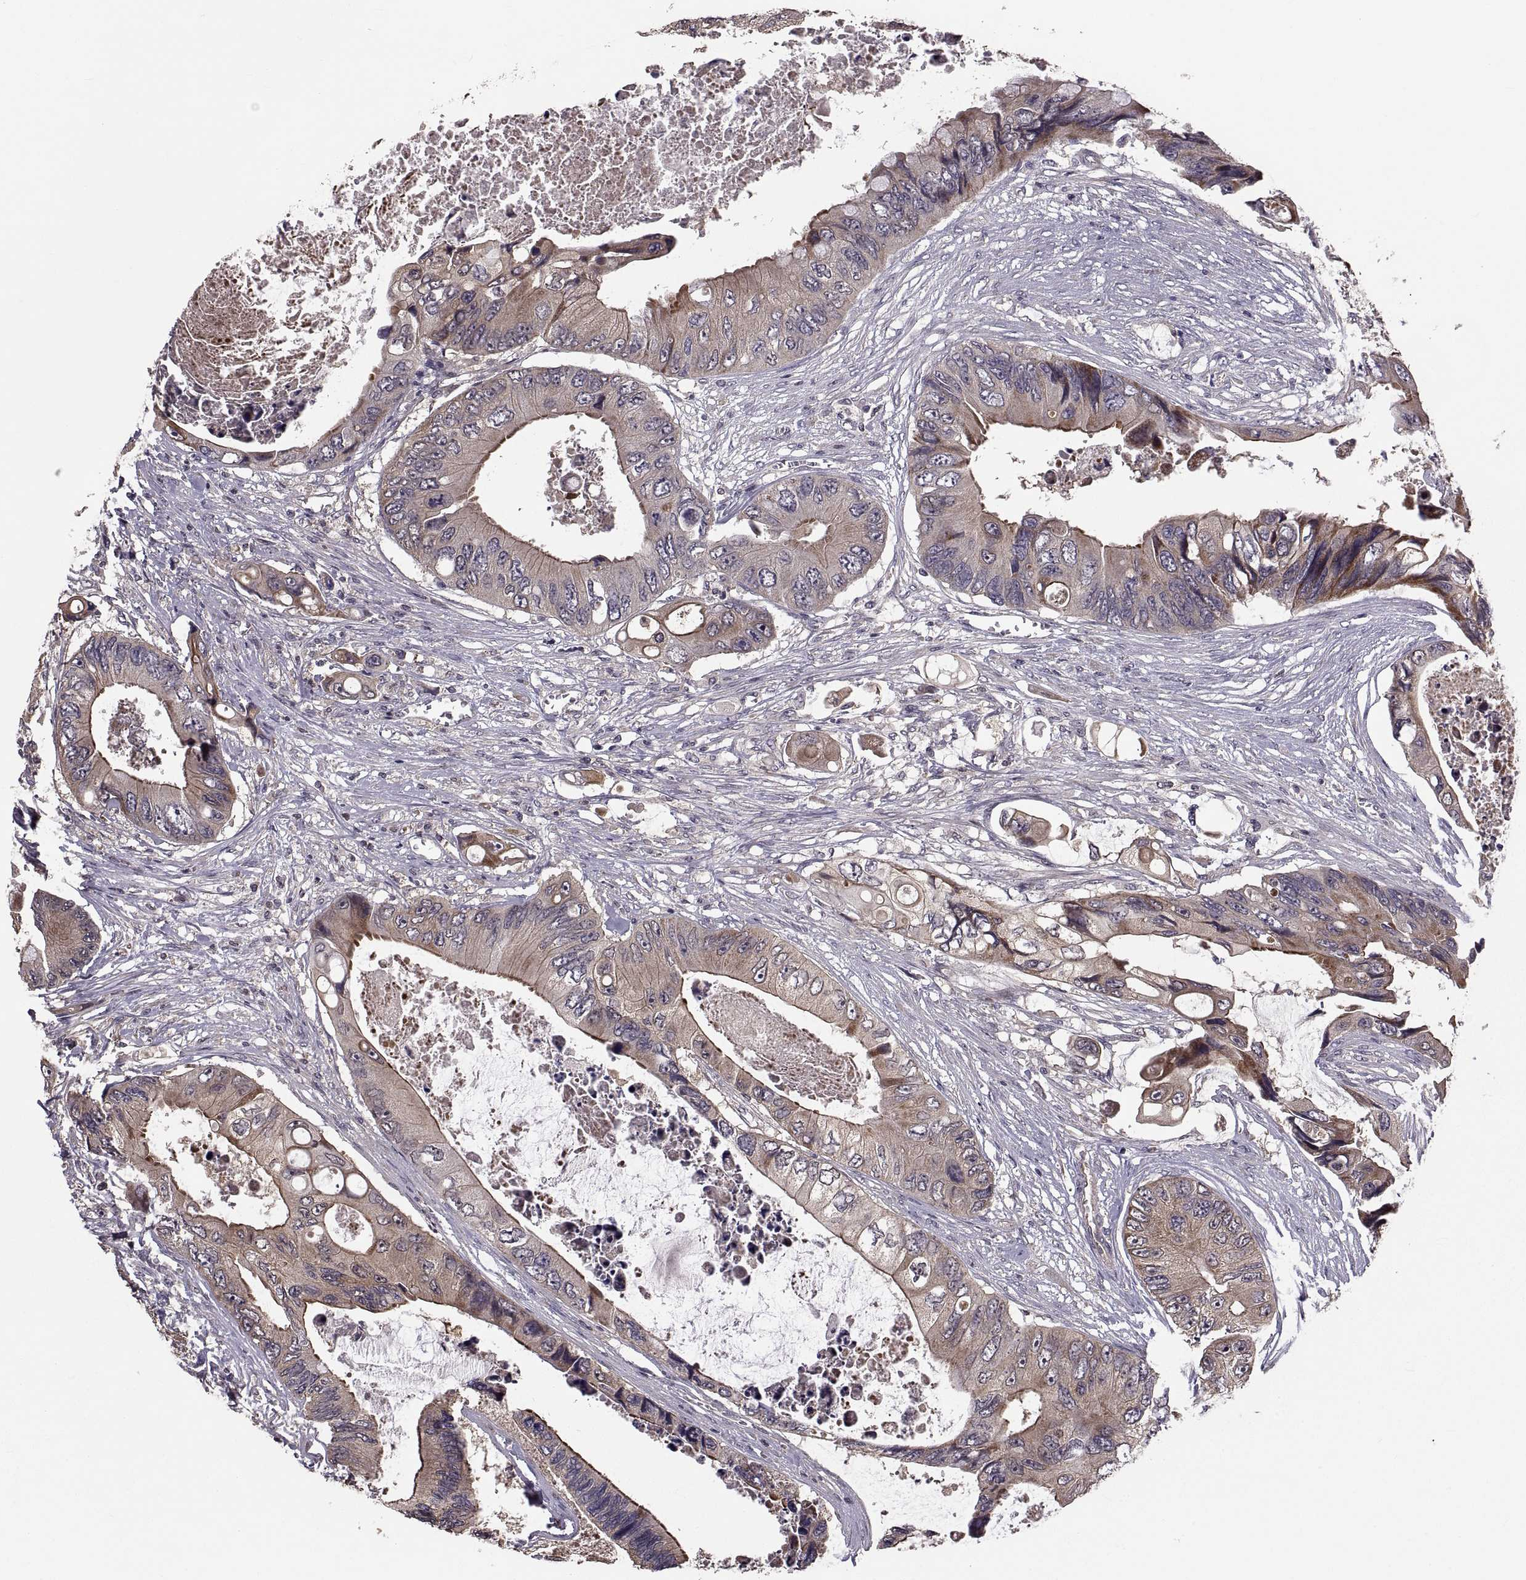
{"staining": {"intensity": "strong", "quantity": "25%-75%", "location": "cytoplasmic/membranous"}, "tissue": "colorectal cancer", "cell_type": "Tumor cells", "image_type": "cancer", "snomed": [{"axis": "morphology", "description": "Adenocarcinoma, NOS"}, {"axis": "topography", "description": "Rectum"}], "caption": "Colorectal cancer (adenocarcinoma) stained with a brown dye exhibits strong cytoplasmic/membranous positive positivity in about 25%-75% of tumor cells.", "gene": "PMM2", "patient": {"sex": "male", "age": 63}}